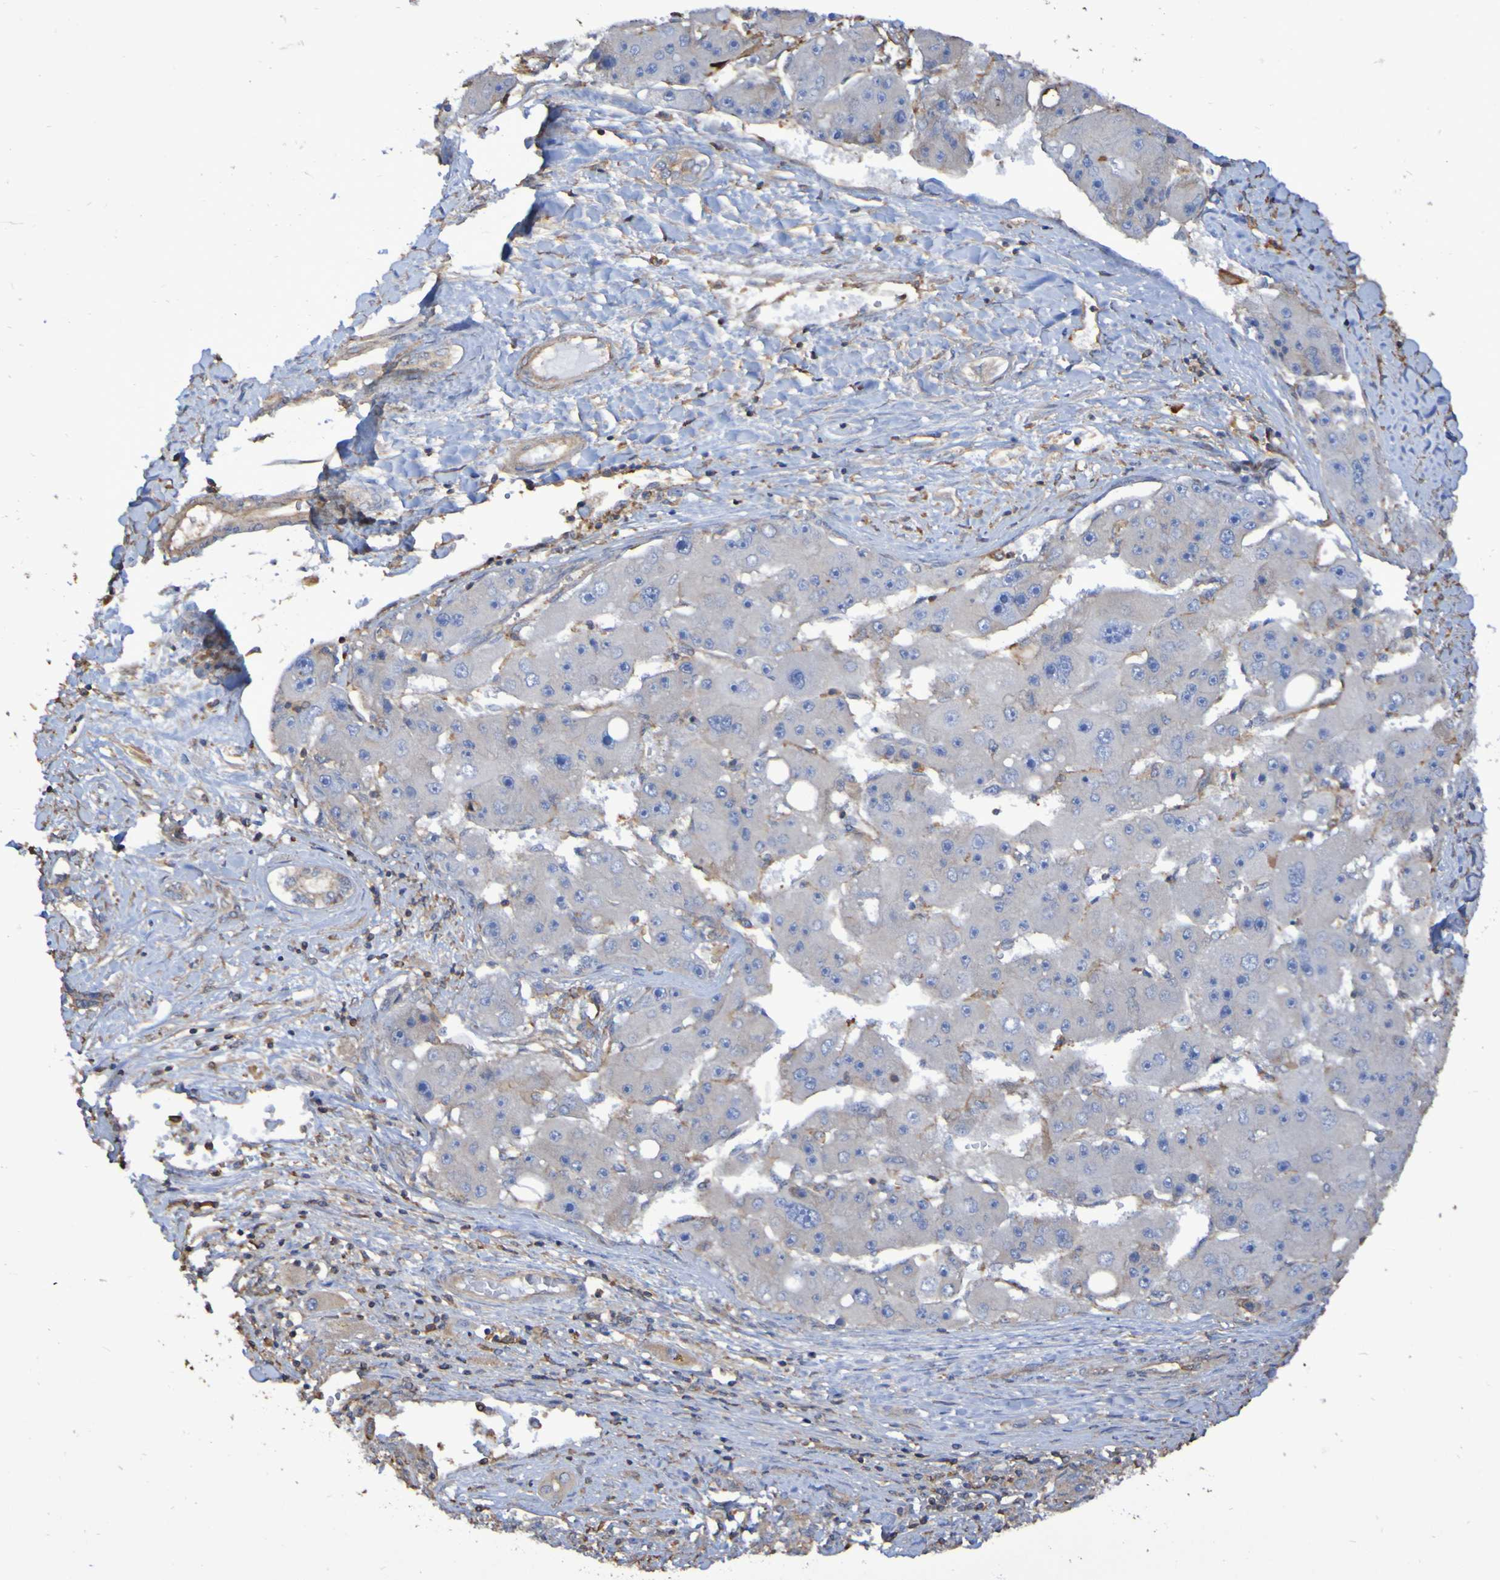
{"staining": {"intensity": "negative", "quantity": "none", "location": "none"}, "tissue": "liver cancer", "cell_type": "Tumor cells", "image_type": "cancer", "snomed": [{"axis": "morphology", "description": "Carcinoma, Hepatocellular, NOS"}, {"axis": "topography", "description": "Liver"}], "caption": "This is an immunohistochemistry (IHC) photomicrograph of liver cancer (hepatocellular carcinoma). There is no staining in tumor cells.", "gene": "SYNJ1", "patient": {"sex": "female", "age": 61}}